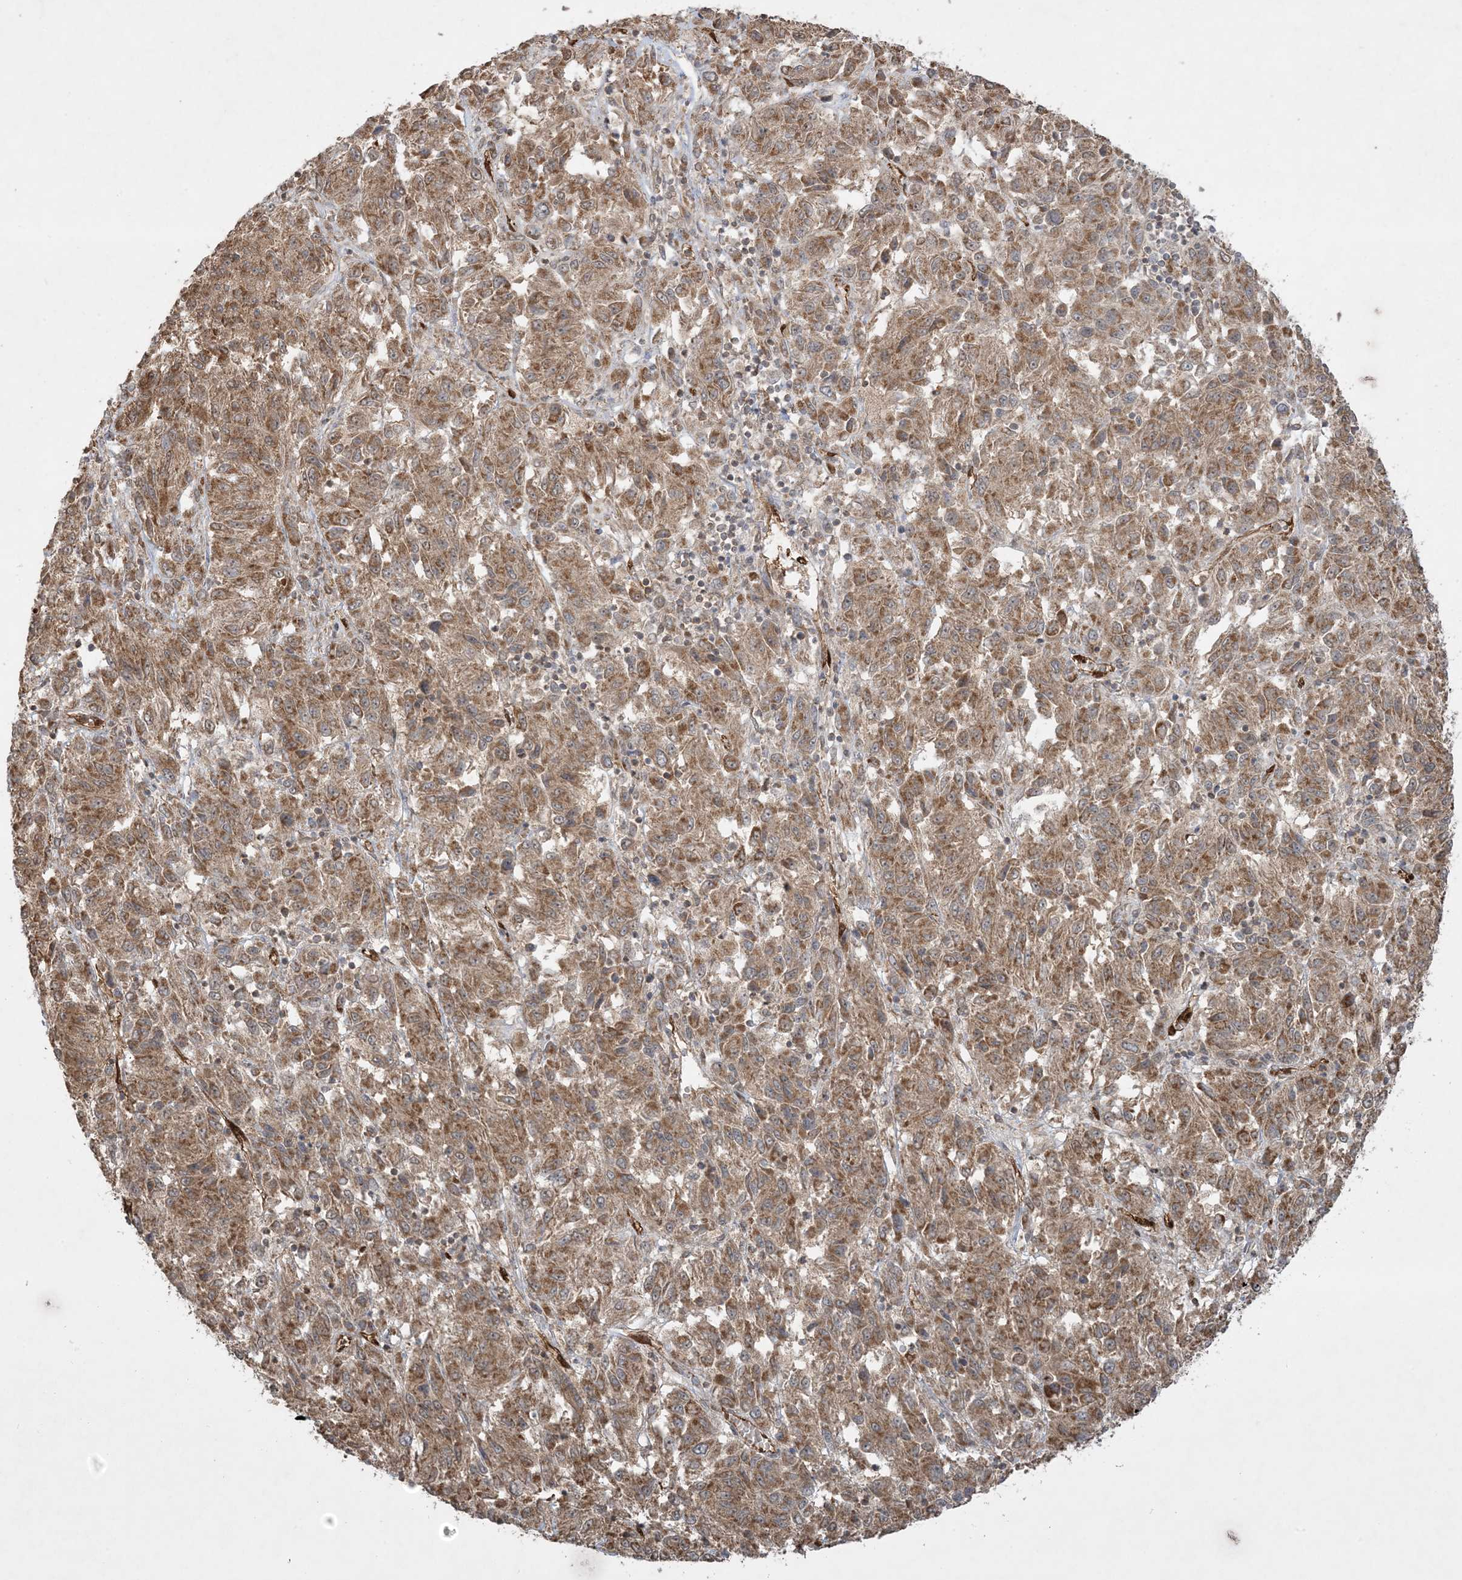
{"staining": {"intensity": "moderate", "quantity": ">75%", "location": "cytoplasmic/membranous"}, "tissue": "melanoma", "cell_type": "Tumor cells", "image_type": "cancer", "snomed": [{"axis": "morphology", "description": "Malignant melanoma, Metastatic site"}, {"axis": "topography", "description": "Lung"}], "caption": "High-magnification brightfield microscopy of malignant melanoma (metastatic site) stained with DAB (3,3'-diaminobenzidine) (brown) and counterstained with hematoxylin (blue). tumor cells exhibit moderate cytoplasmic/membranous staining is appreciated in about>75% of cells. Immunohistochemistry (ihc) stains the protein in brown and the nuclei are stained blue.", "gene": "PPM1F", "patient": {"sex": "male", "age": 64}}